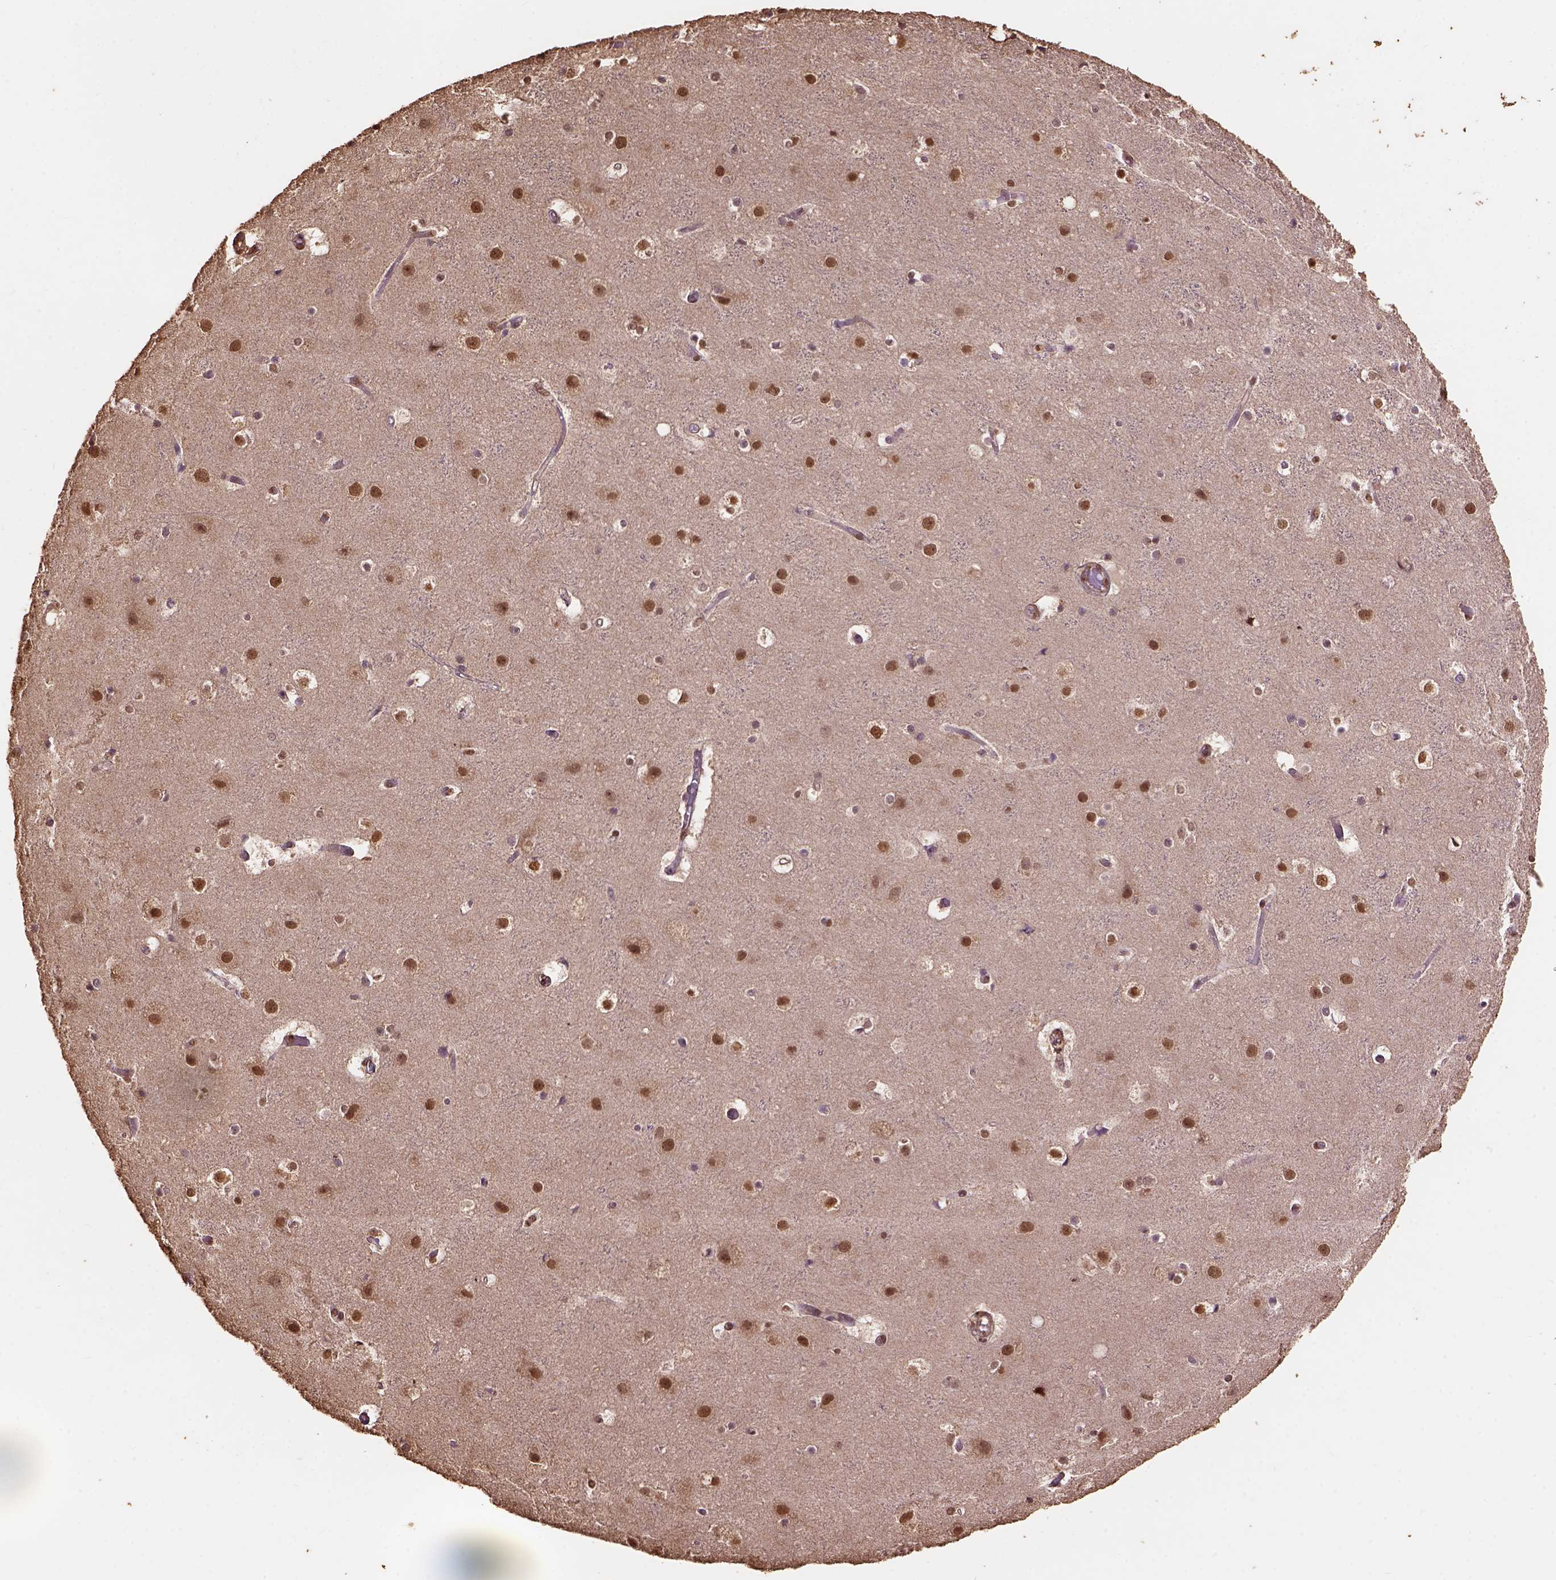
{"staining": {"intensity": "moderate", "quantity": ">75%", "location": "nuclear"}, "tissue": "cerebral cortex", "cell_type": "Endothelial cells", "image_type": "normal", "snomed": [{"axis": "morphology", "description": "Normal tissue, NOS"}, {"axis": "topography", "description": "Cerebral cortex"}], "caption": "An immunohistochemistry (IHC) histopathology image of normal tissue is shown. Protein staining in brown highlights moderate nuclear positivity in cerebral cortex within endothelial cells. The staining is performed using DAB brown chromogen to label protein expression. The nuclei are counter-stained blue using hematoxylin.", "gene": "CSTF2T", "patient": {"sex": "female", "age": 52}}